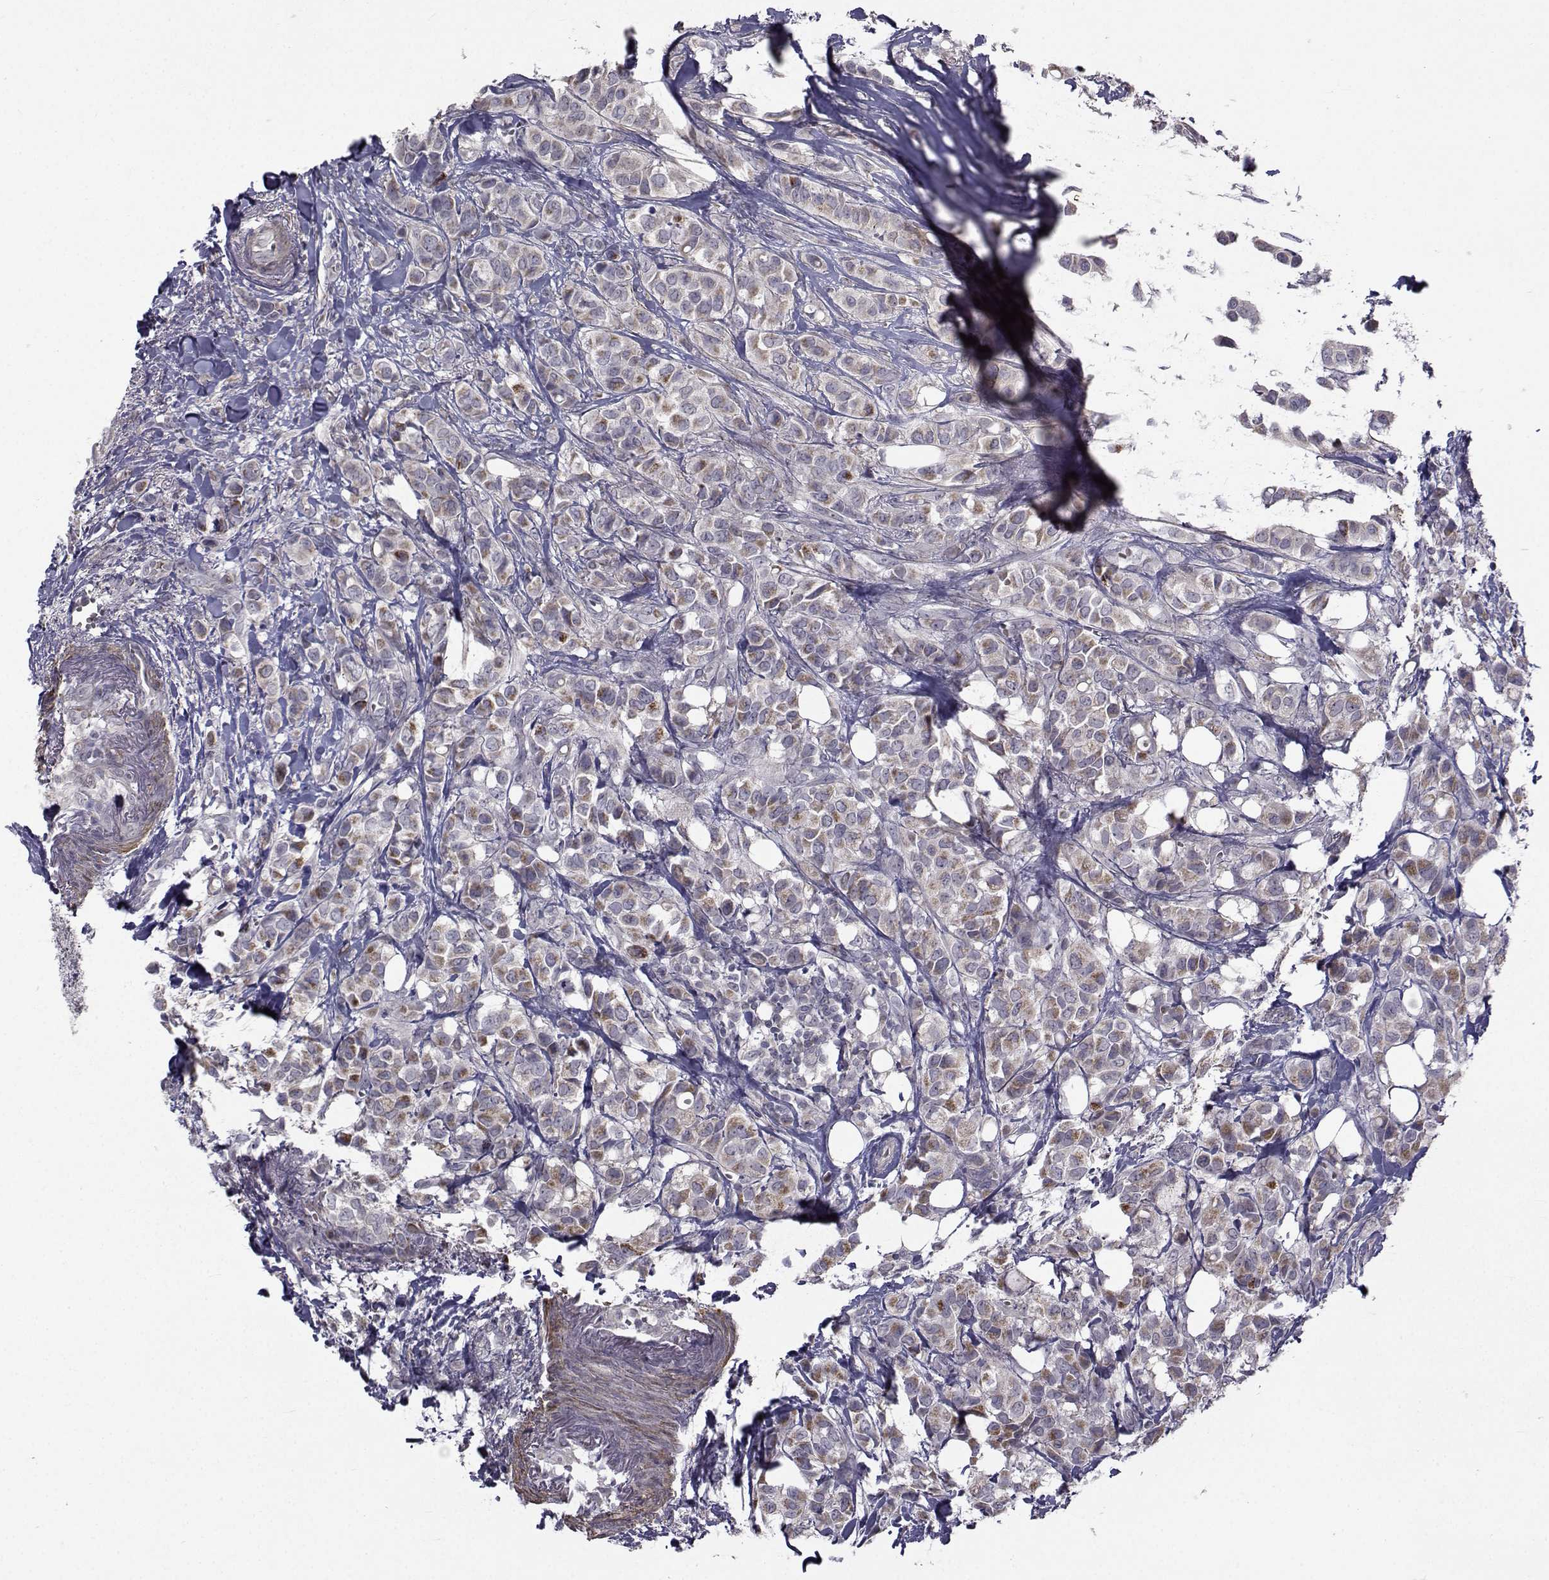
{"staining": {"intensity": "moderate", "quantity": "25%-75%", "location": "cytoplasmic/membranous"}, "tissue": "breast cancer", "cell_type": "Tumor cells", "image_type": "cancer", "snomed": [{"axis": "morphology", "description": "Duct carcinoma"}, {"axis": "topography", "description": "Breast"}], "caption": "The histopathology image demonstrates immunohistochemical staining of breast cancer (infiltrating ductal carcinoma). There is moderate cytoplasmic/membranous staining is present in about 25%-75% of tumor cells. (DAB (3,3'-diaminobenzidine) IHC with brightfield microscopy, high magnification).", "gene": "FDXR", "patient": {"sex": "female", "age": 85}}